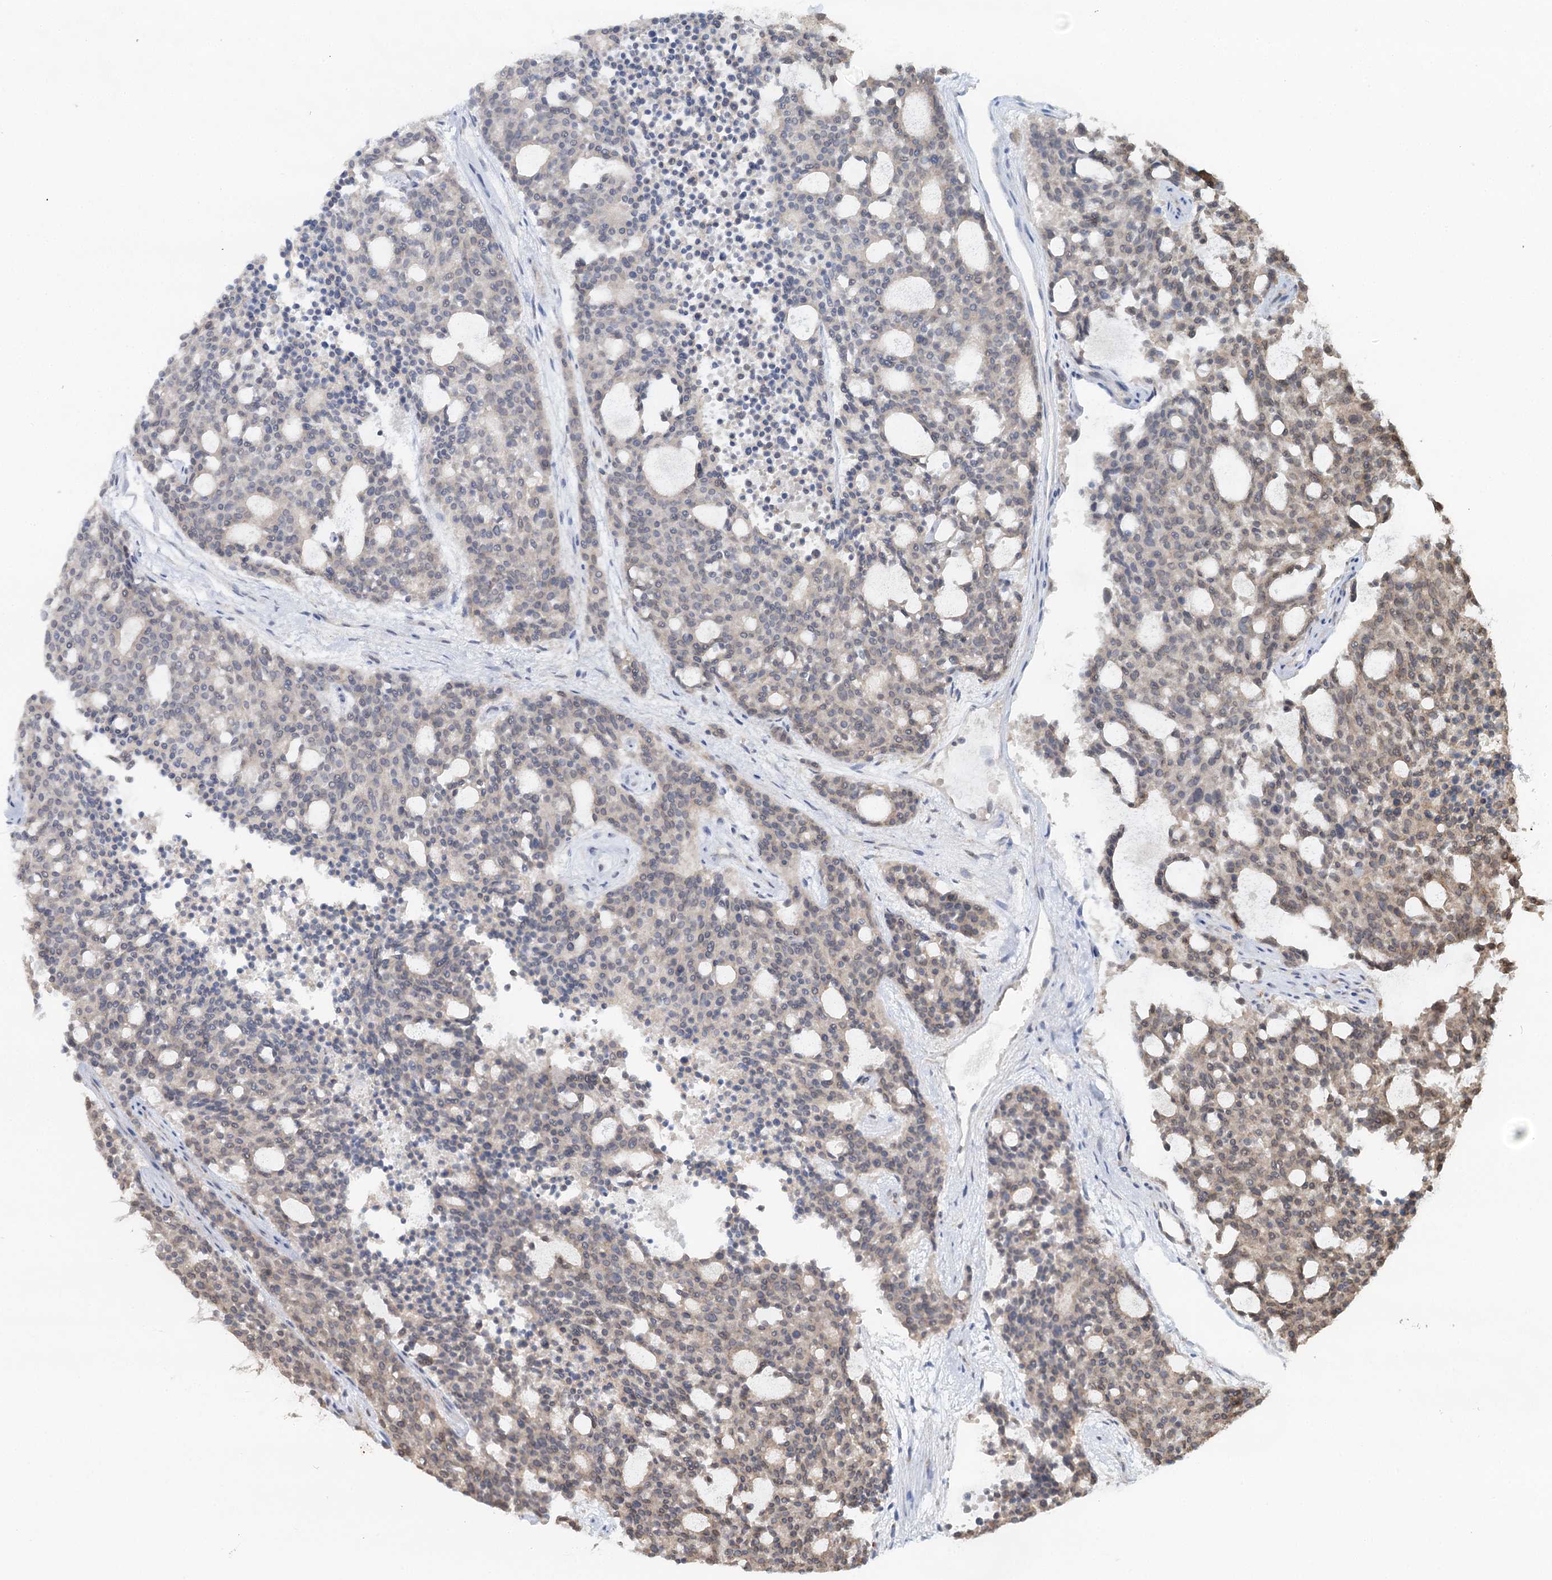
{"staining": {"intensity": "negative", "quantity": "none", "location": "none"}, "tissue": "carcinoid", "cell_type": "Tumor cells", "image_type": "cancer", "snomed": [{"axis": "morphology", "description": "Carcinoid, malignant, NOS"}, {"axis": "topography", "description": "Pancreas"}], "caption": "Carcinoid stained for a protein using immunohistochemistry (IHC) displays no positivity tumor cells.", "gene": "GPALPP1", "patient": {"sex": "female", "age": 54}}